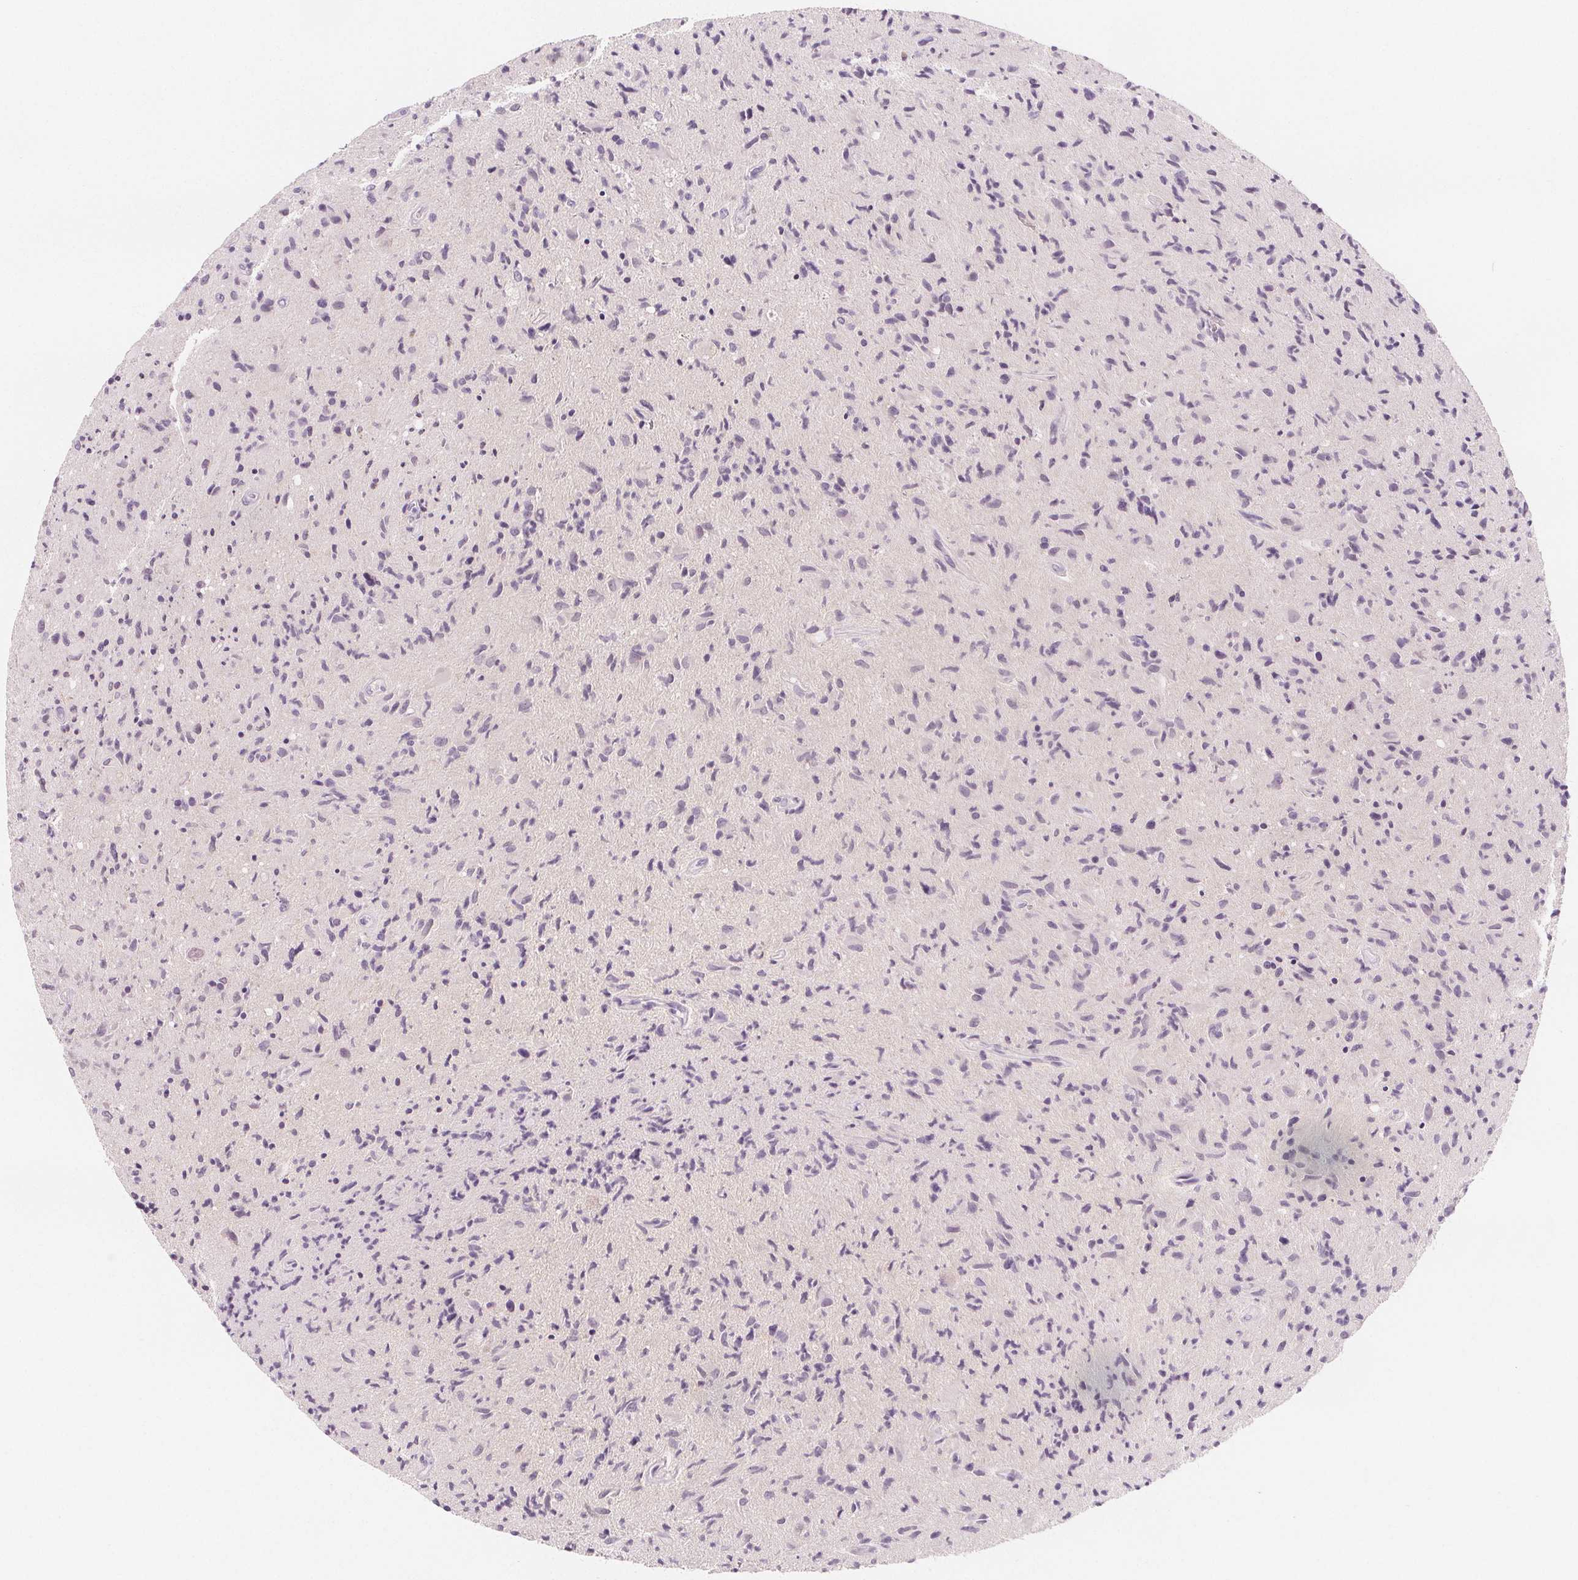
{"staining": {"intensity": "negative", "quantity": "none", "location": "none"}, "tissue": "glioma", "cell_type": "Tumor cells", "image_type": "cancer", "snomed": [{"axis": "morphology", "description": "Glioma, malignant, High grade"}, {"axis": "topography", "description": "Brain"}], "caption": "Immunohistochemical staining of human glioma demonstrates no significant positivity in tumor cells. (DAB (3,3'-diaminobenzidine) immunohistochemistry (IHC) visualized using brightfield microscopy, high magnification).", "gene": "UGP2", "patient": {"sex": "male", "age": 54}}